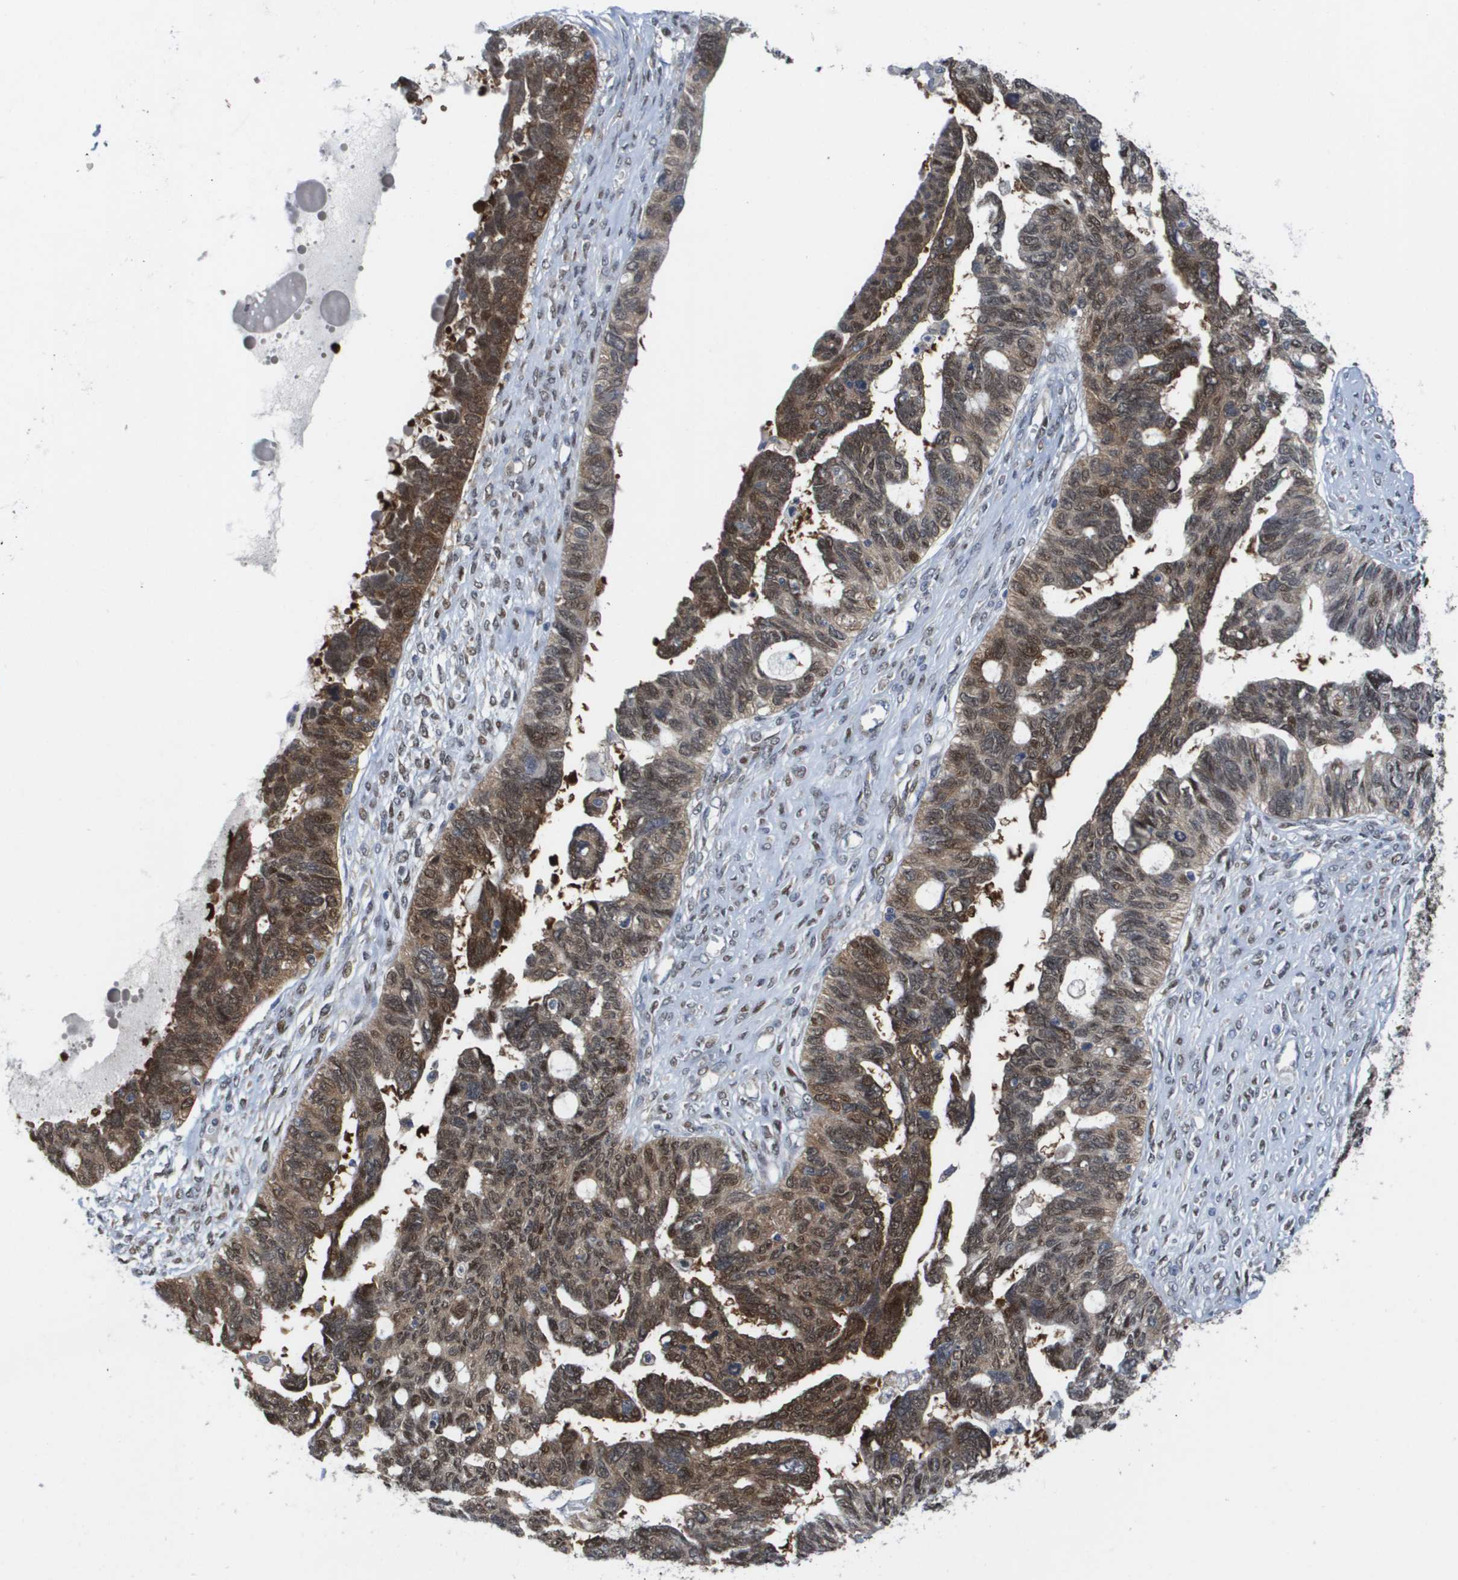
{"staining": {"intensity": "moderate", "quantity": ">75%", "location": "cytoplasmic/membranous,nuclear"}, "tissue": "ovarian cancer", "cell_type": "Tumor cells", "image_type": "cancer", "snomed": [{"axis": "morphology", "description": "Cystadenocarcinoma, serous, NOS"}, {"axis": "topography", "description": "Ovary"}], "caption": "Serous cystadenocarcinoma (ovarian) stained with IHC reveals moderate cytoplasmic/membranous and nuclear expression in about >75% of tumor cells.", "gene": "FKBP4", "patient": {"sex": "female", "age": 79}}